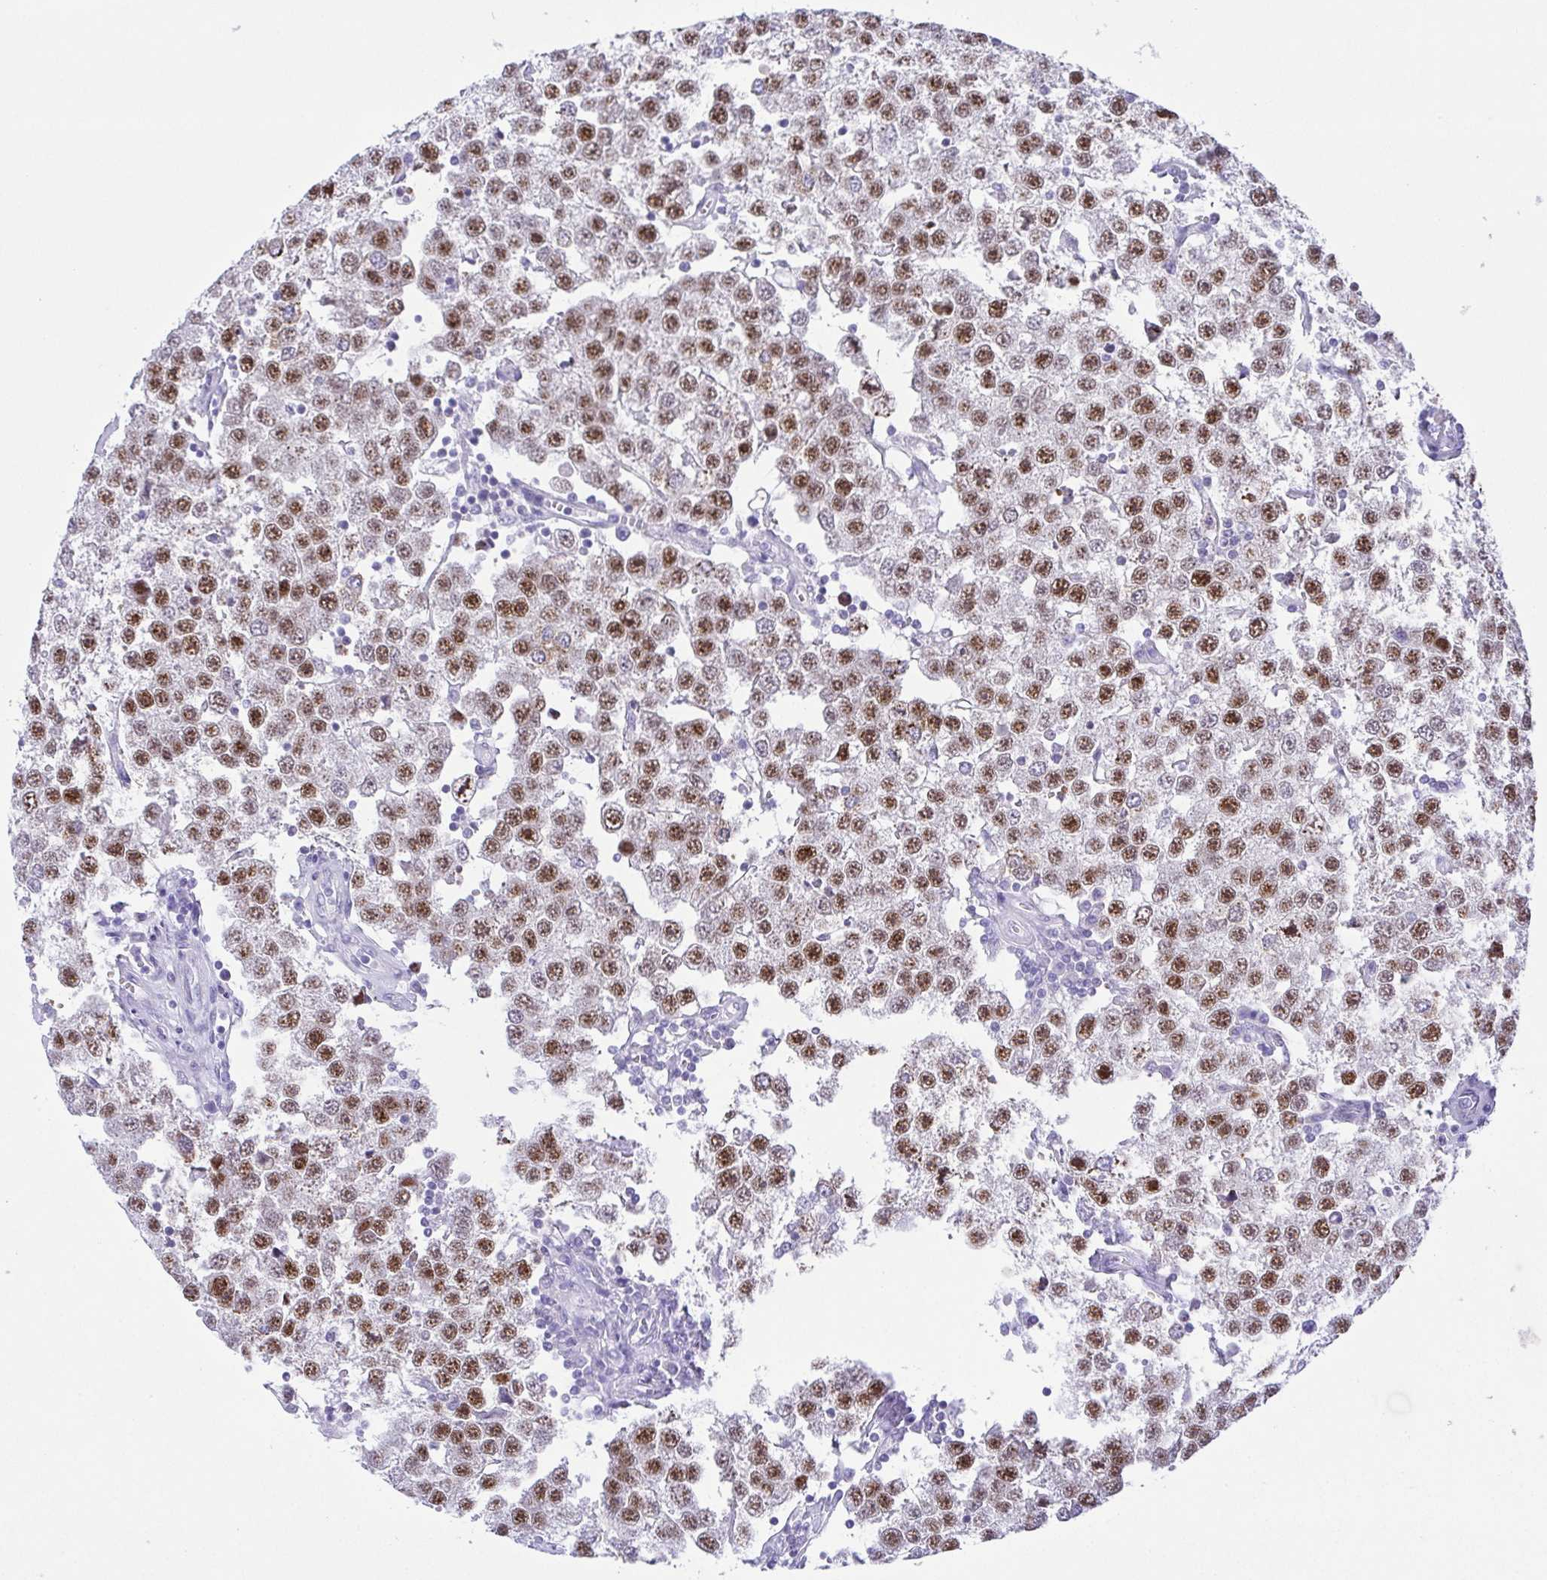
{"staining": {"intensity": "moderate", "quantity": ">75%", "location": "nuclear"}, "tissue": "testis cancer", "cell_type": "Tumor cells", "image_type": "cancer", "snomed": [{"axis": "morphology", "description": "Seminoma, NOS"}, {"axis": "topography", "description": "Testis"}], "caption": "Seminoma (testis) was stained to show a protein in brown. There is medium levels of moderate nuclear expression in about >75% of tumor cells. Nuclei are stained in blue.", "gene": "LUZP4", "patient": {"sex": "male", "age": 34}}